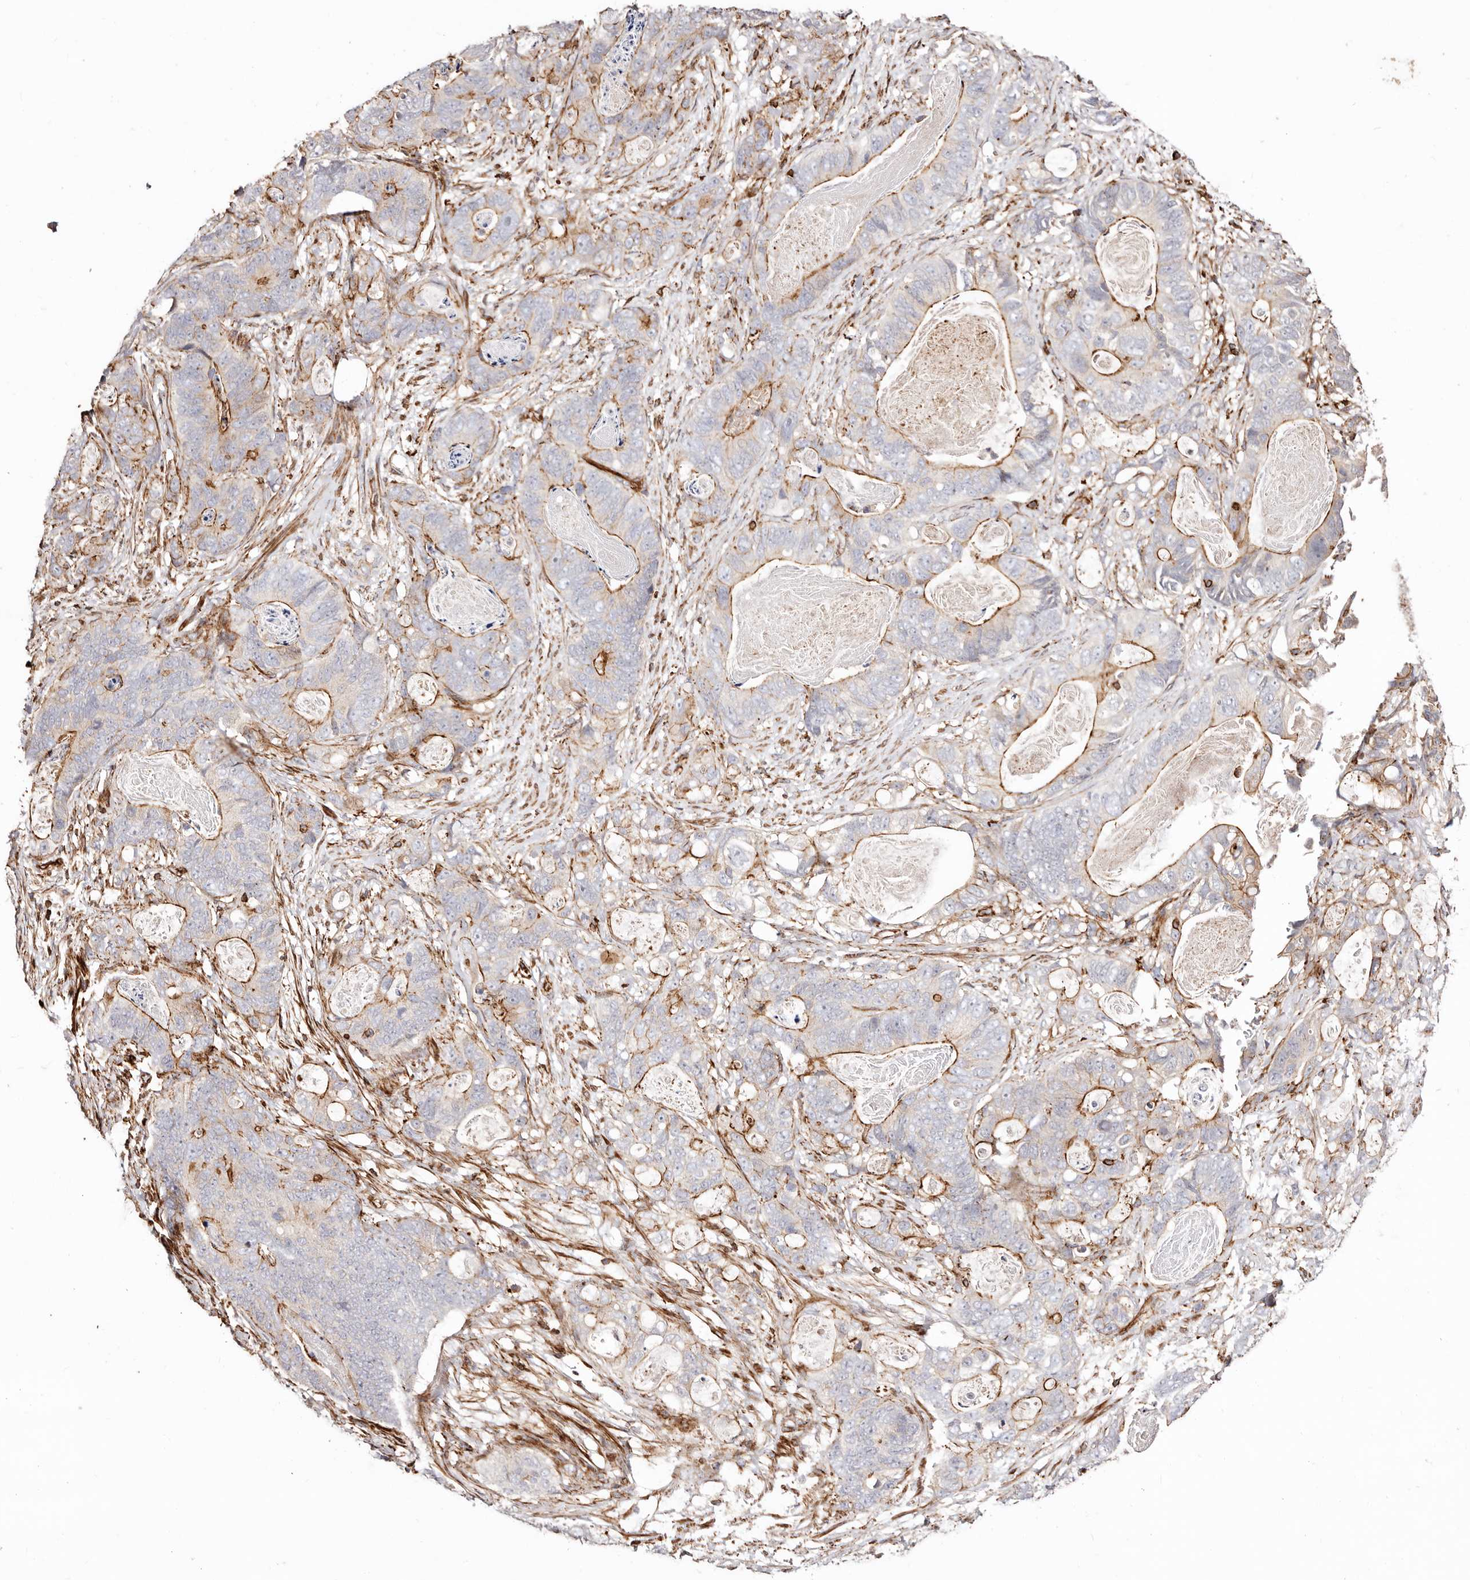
{"staining": {"intensity": "moderate", "quantity": "25%-75%", "location": "cytoplasmic/membranous"}, "tissue": "stomach cancer", "cell_type": "Tumor cells", "image_type": "cancer", "snomed": [{"axis": "morphology", "description": "Normal tissue, NOS"}, {"axis": "morphology", "description": "Adenocarcinoma, NOS"}, {"axis": "topography", "description": "Stomach"}], "caption": "This micrograph shows stomach cancer stained with IHC to label a protein in brown. The cytoplasmic/membranous of tumor cells show moderate positivity for the protein. Nuclei are counter-stained blue.", "gene": "PTPN22", "patient": {"sex": "female", "age": 89}}